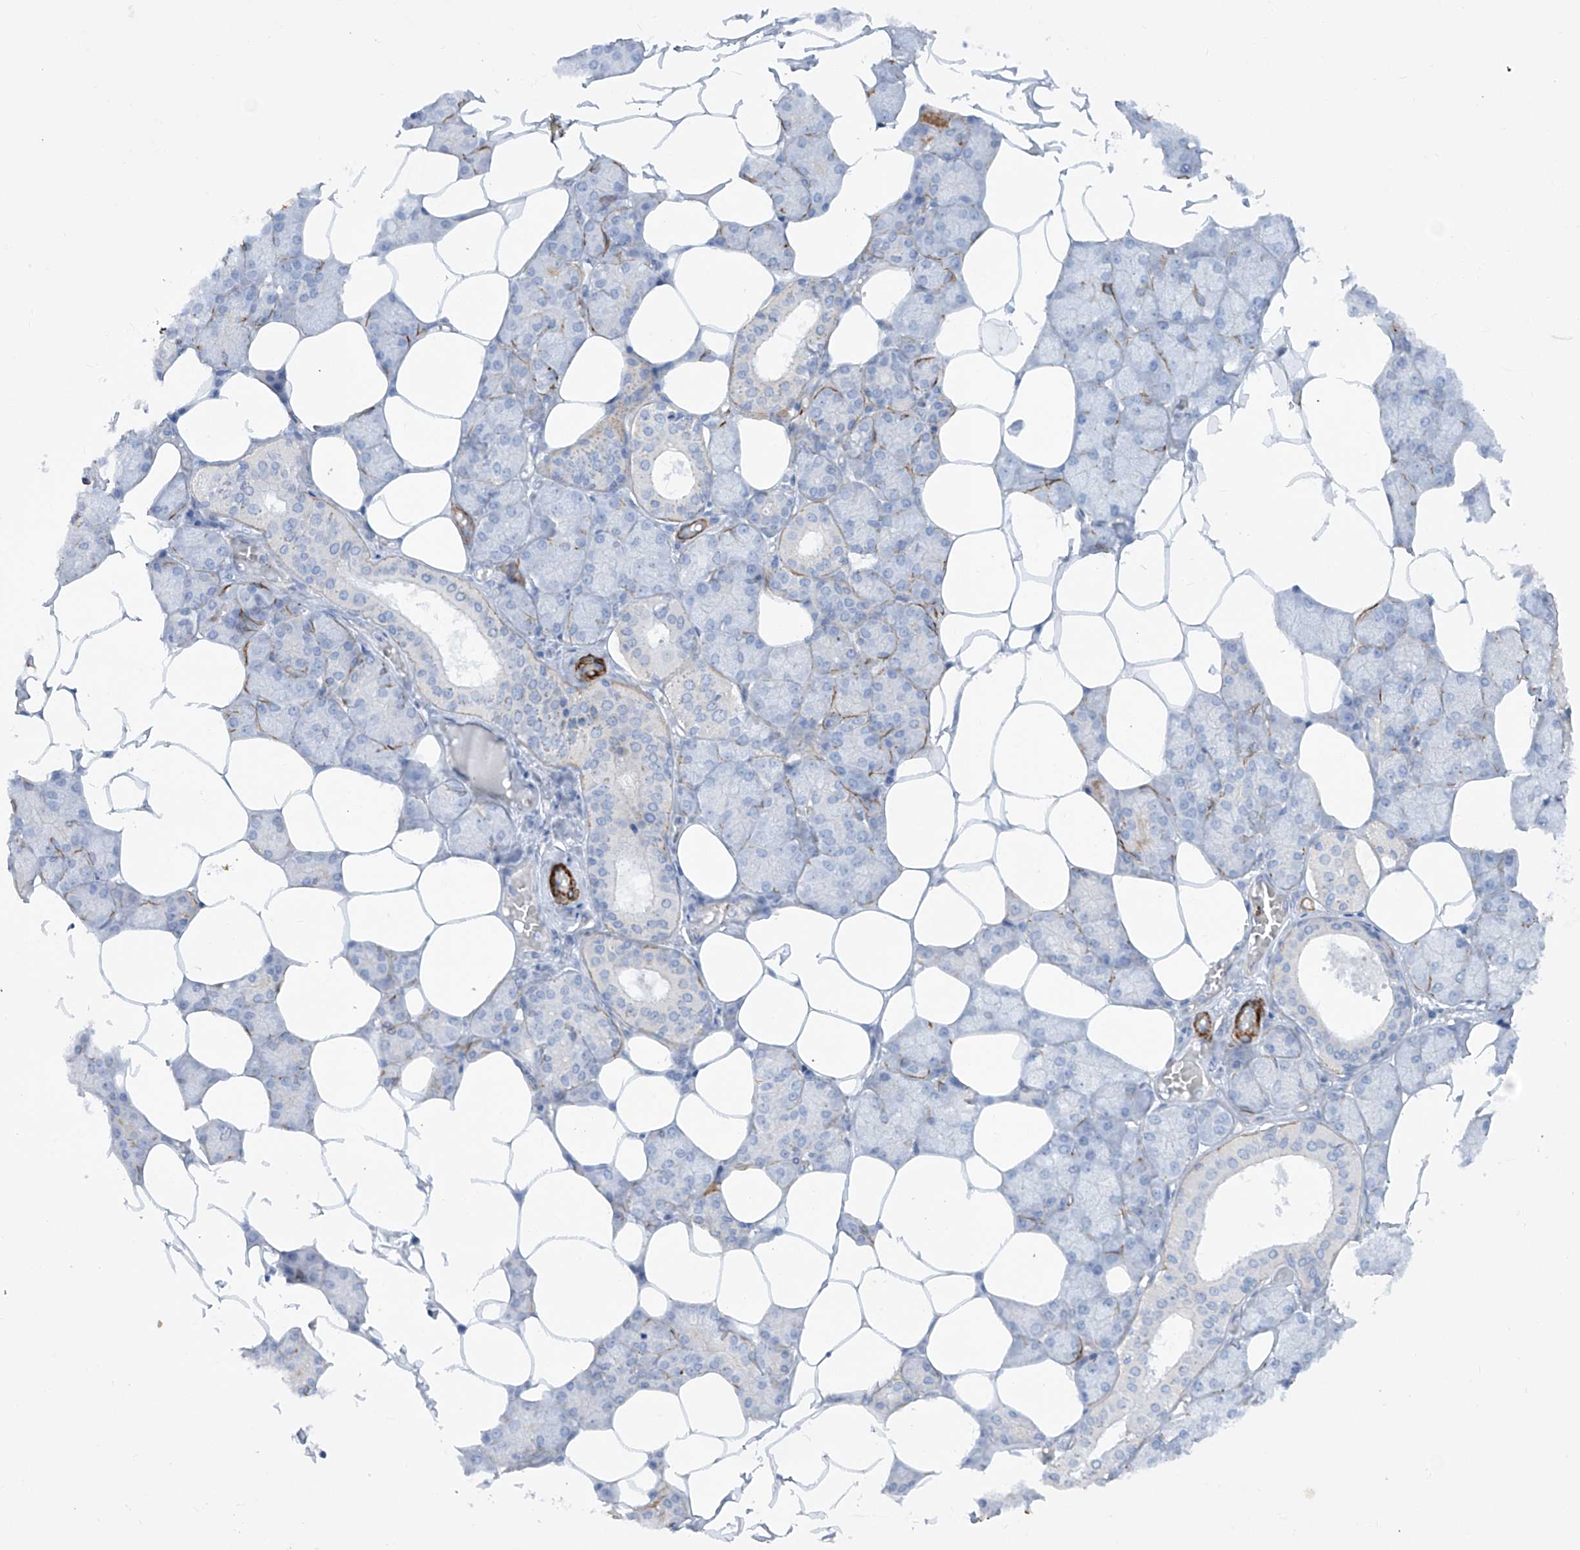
{"staining": {"intensity": "weak", "quantity": "<25%", "location": "cytoplasmic/membranous"}, "tissue": "salivary gland", "cell_type": "Glandular cells", "image_type": "normal", "snomed": [{"axis": "morphology", "description": "Normal tissue, NOS"}, {"axis": "topography", "description": "Salivary gland"}], "caption": "Benign salivary gland was stained to show a protein in brown. There is no significant positivity in glandular cells.", "gene": "ZNF490", "patient": {"sex": "male", "age": 62}}